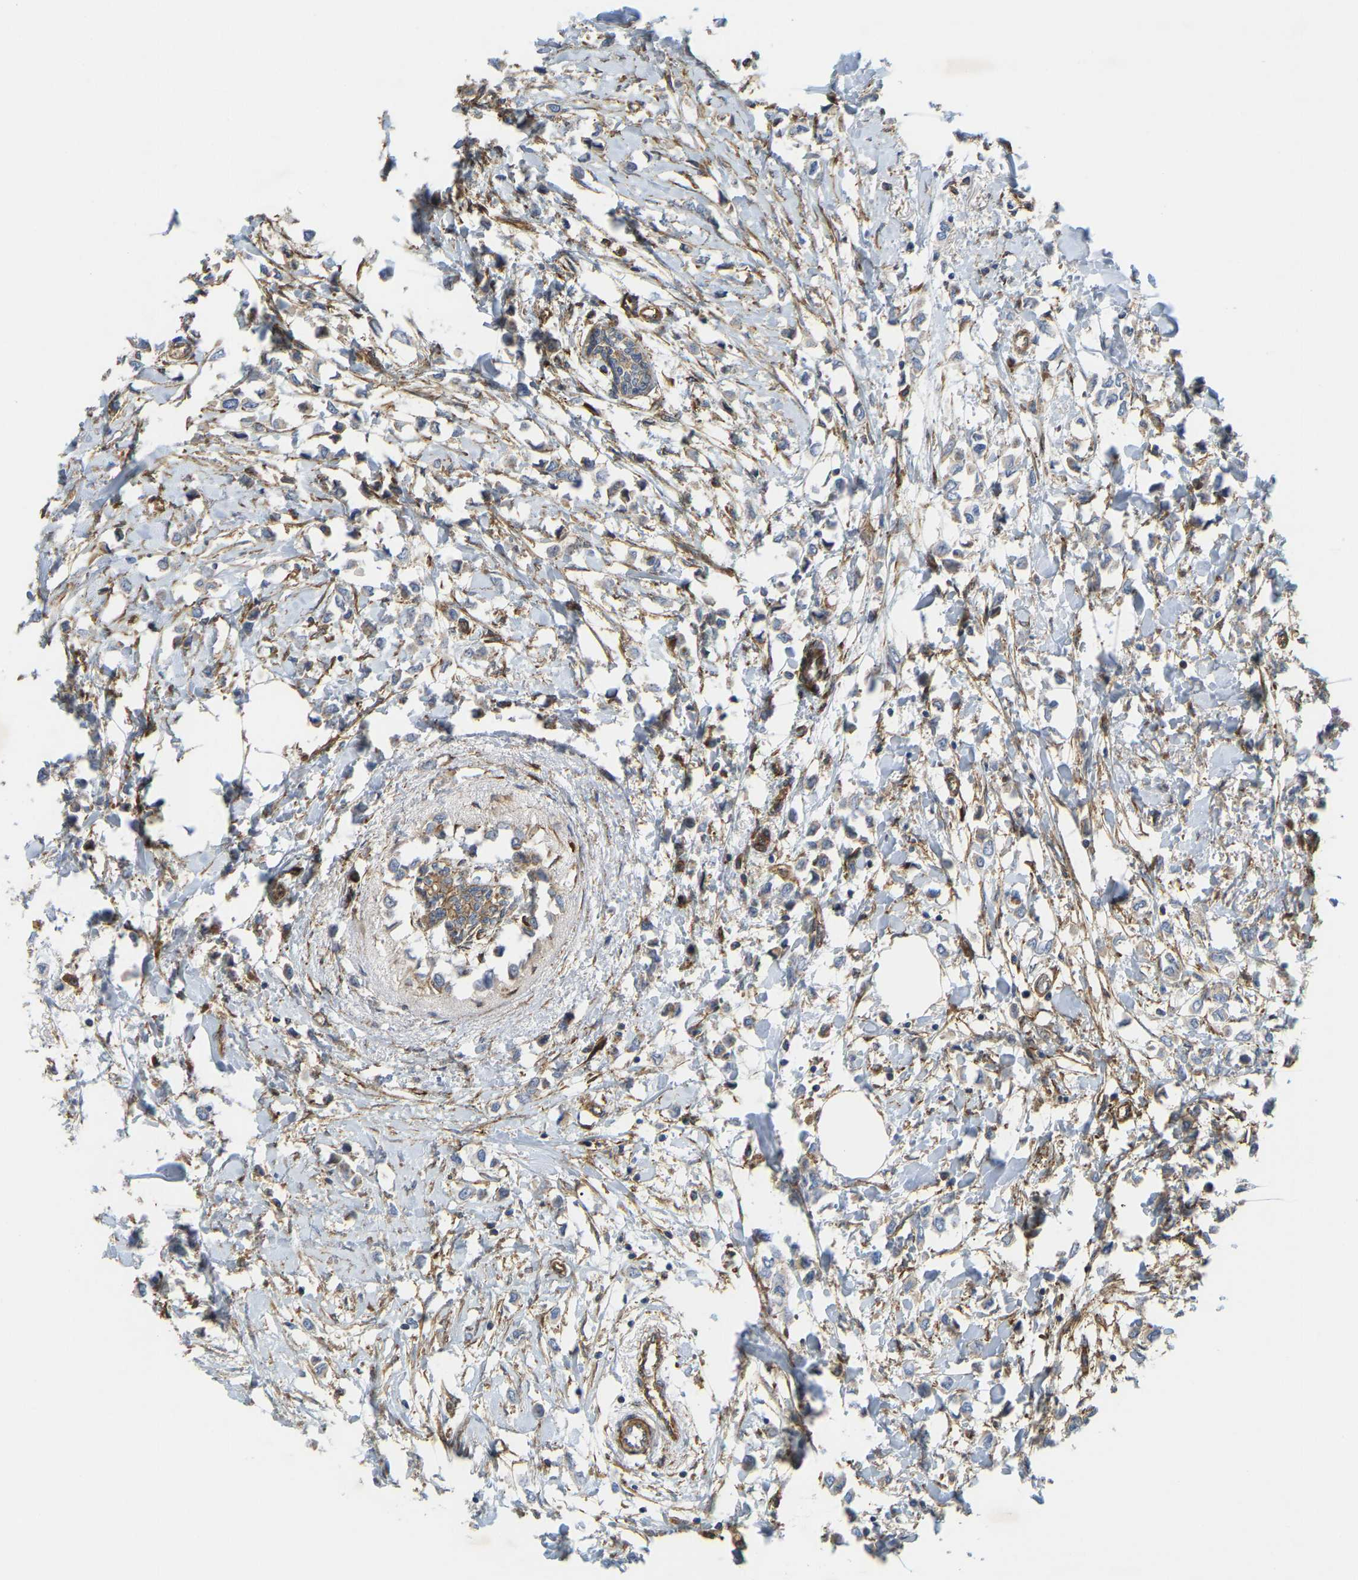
{"staining": {"intensity": "weak", "quantity": "25%-75%", "location": "cytoplasmic/membranous"}, "tissue": "breast cancer", "cell_type": "Tumor cells", "image_type": "cancer", "snomed": [{"axis": "morphology", "description": "Lobular carcinoma"}, {"axis": "topography", "description": "Breast"}], "caption": "Breast cancer (lobular carcinoma) stained with a brown dye exhibits weak cytoplasmic/membranous positive positivity in approximately 25%-75% of tumor cells.", "gene": "PICALM", "patient": {"sex": "female", "age": 51}}